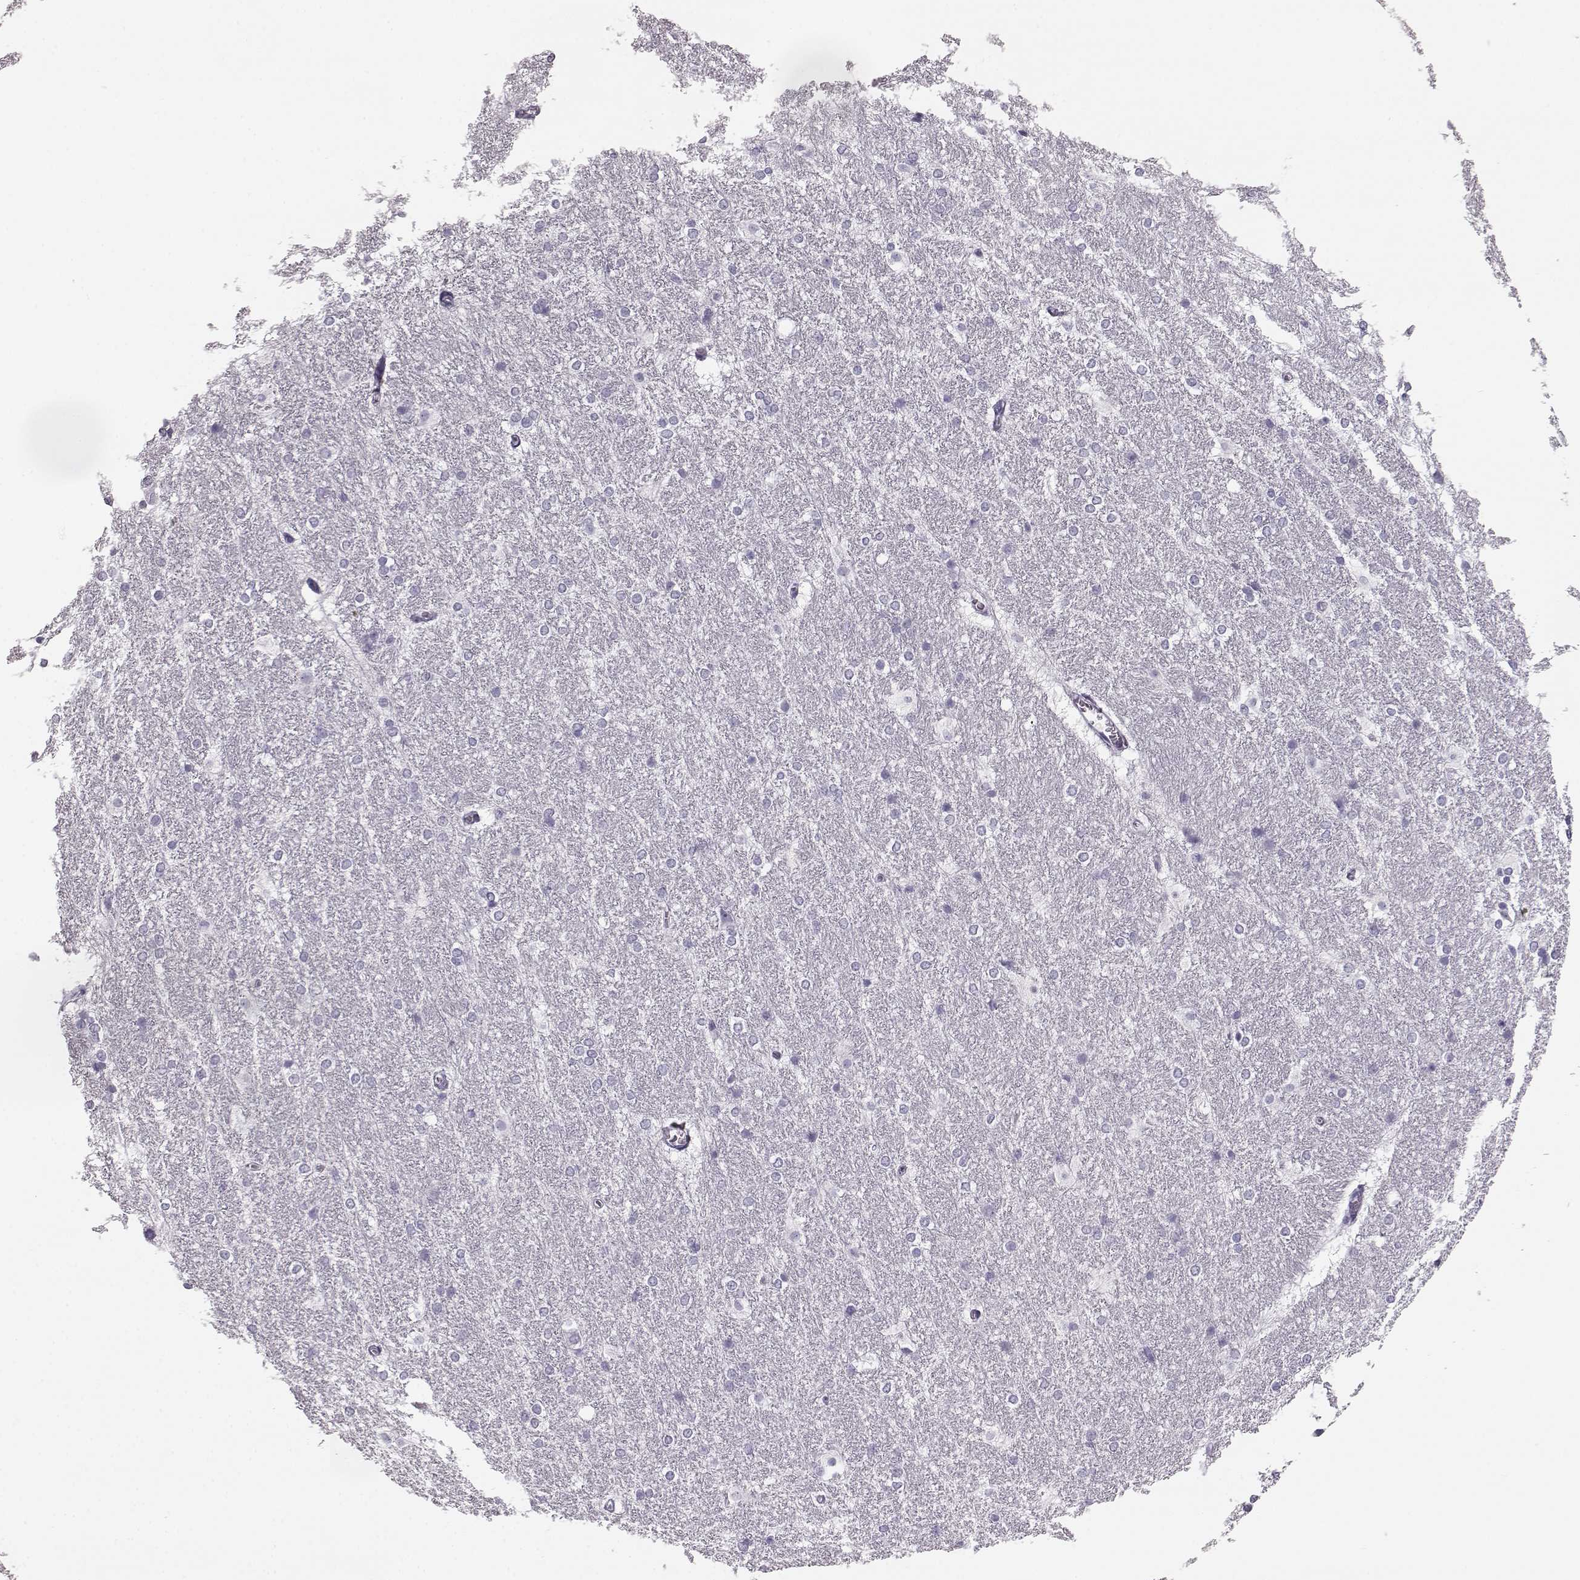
{"staining": {"intensity": "negative", "quantity": "none", "location": "none"}, "tissue": "hippocampus", "cell_type": "Glial cells", "image_type": "normal", "snomed": [{"axis": "morphology", "description": "Normal tissue, NOS"}, {"axis": "topography", "description": "Cerebral cortex"}, {"axis": "topography", "description": "Hippocampus"}], "caption": "The image shows no significant expression in glial cells of hippocampus.", "gene": "BFSP2", "patient": {"sex": "female", "age": 19}}